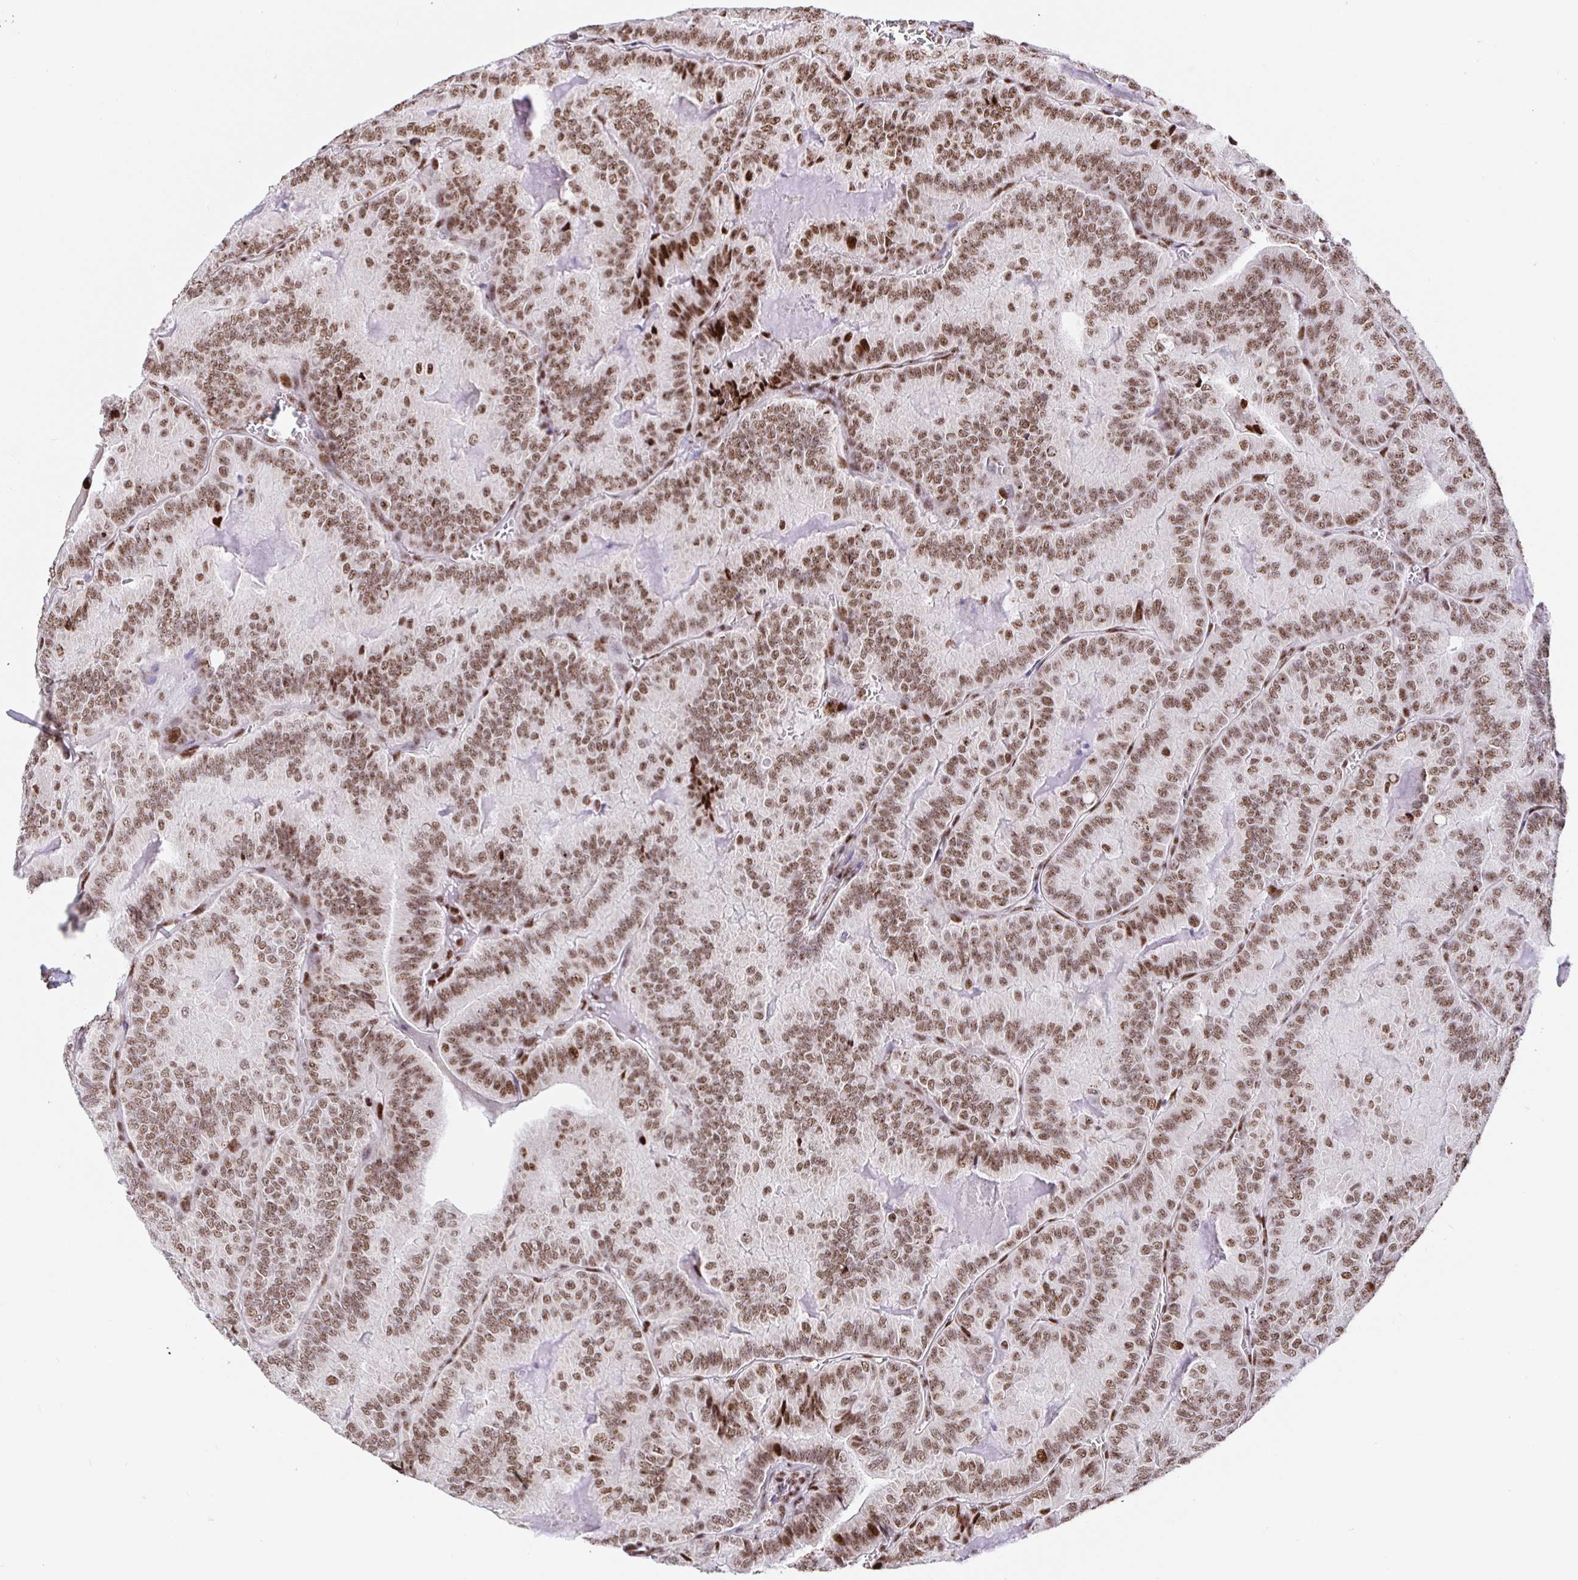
{"staining": {"intensity": "moderate", "quantity": ">75%", "location": "nuclear"}, "tissue": "thyroid cancer", "cell_type": "Tumor cells", "image_type": "cancer", "snomed": [{"axis": "morphology", "description": "Papillary adenocarcinoma, NOS"}, {"axis": "topography", "description": "Thyroid gland"}], "caption": "A high-resolution photomicrograph shows IHC staining of thyroid cancer, which reveals moderate nuclear staining in about >75% of tumor cells.", "gene": "SETD5", "patient": {"sex": "female", "age": 75}}